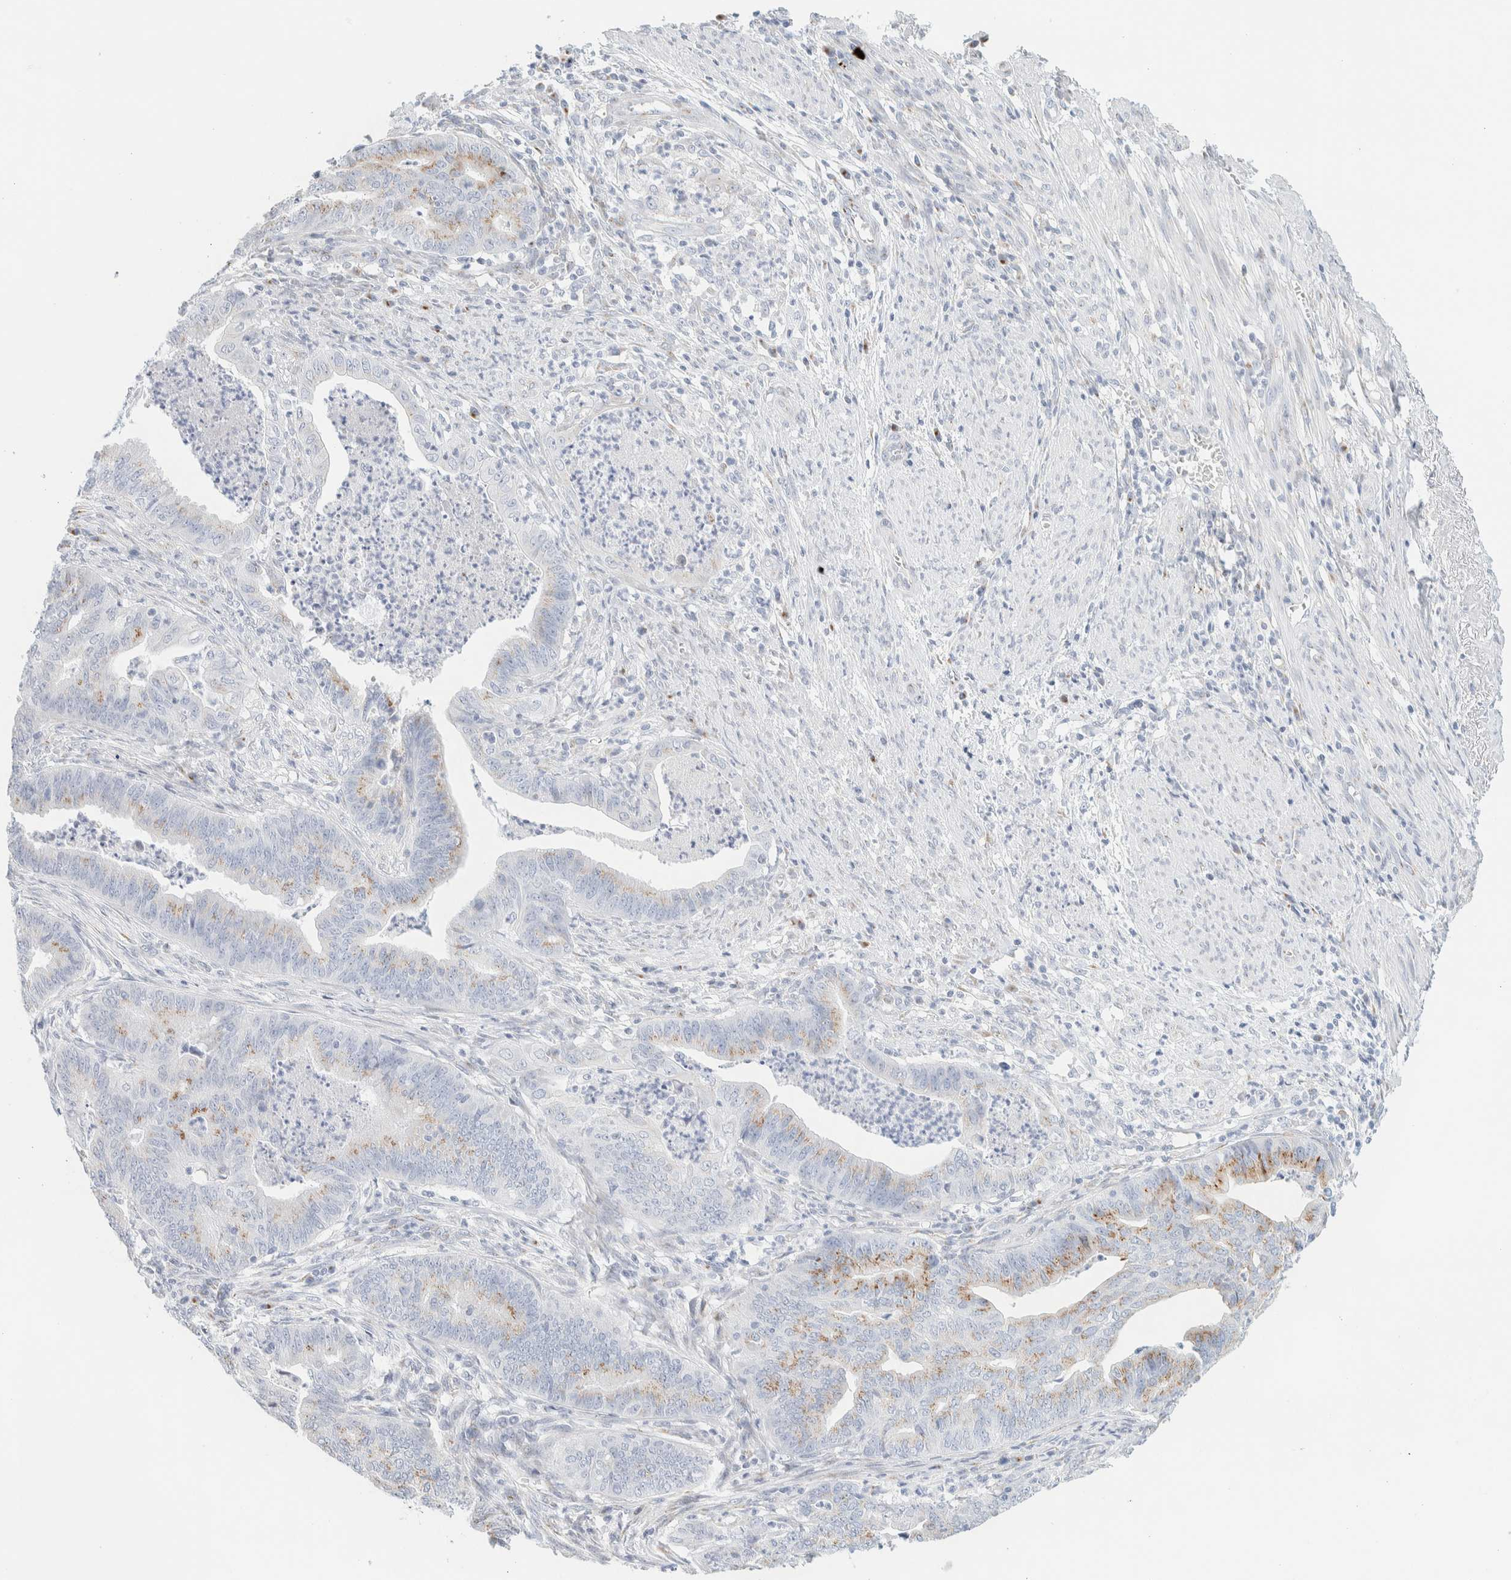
{"staining": {"intensity": "weak", "quantity": "25%-75%", "location": "cytoplasmic/membranous"}, "tissue": "endometrial cancer", "cell_type": "Tumor cells", "image_type": "cancer", "snomed": [{"axis": "morphology", "description": "Polyp, NOS"}, {"axis": "morphology", "description": "Adenocarcinoma, NOS"}, {"axis": "morphology", "description": "Adenoma, NOS"}, {"axis": "topography", "description": "Endometrium"}], "caption": "Immunohistochemistry (IHC) (DAB (3,3'-diaminobenzidine)) staining of human adenoma (endometrial) reveals weak cytoplasmic/membranous protein staining in about 25%-75% of tumor cells.", "gene": "SPNS3", "patient": {"sex": "female", "age": 79}}